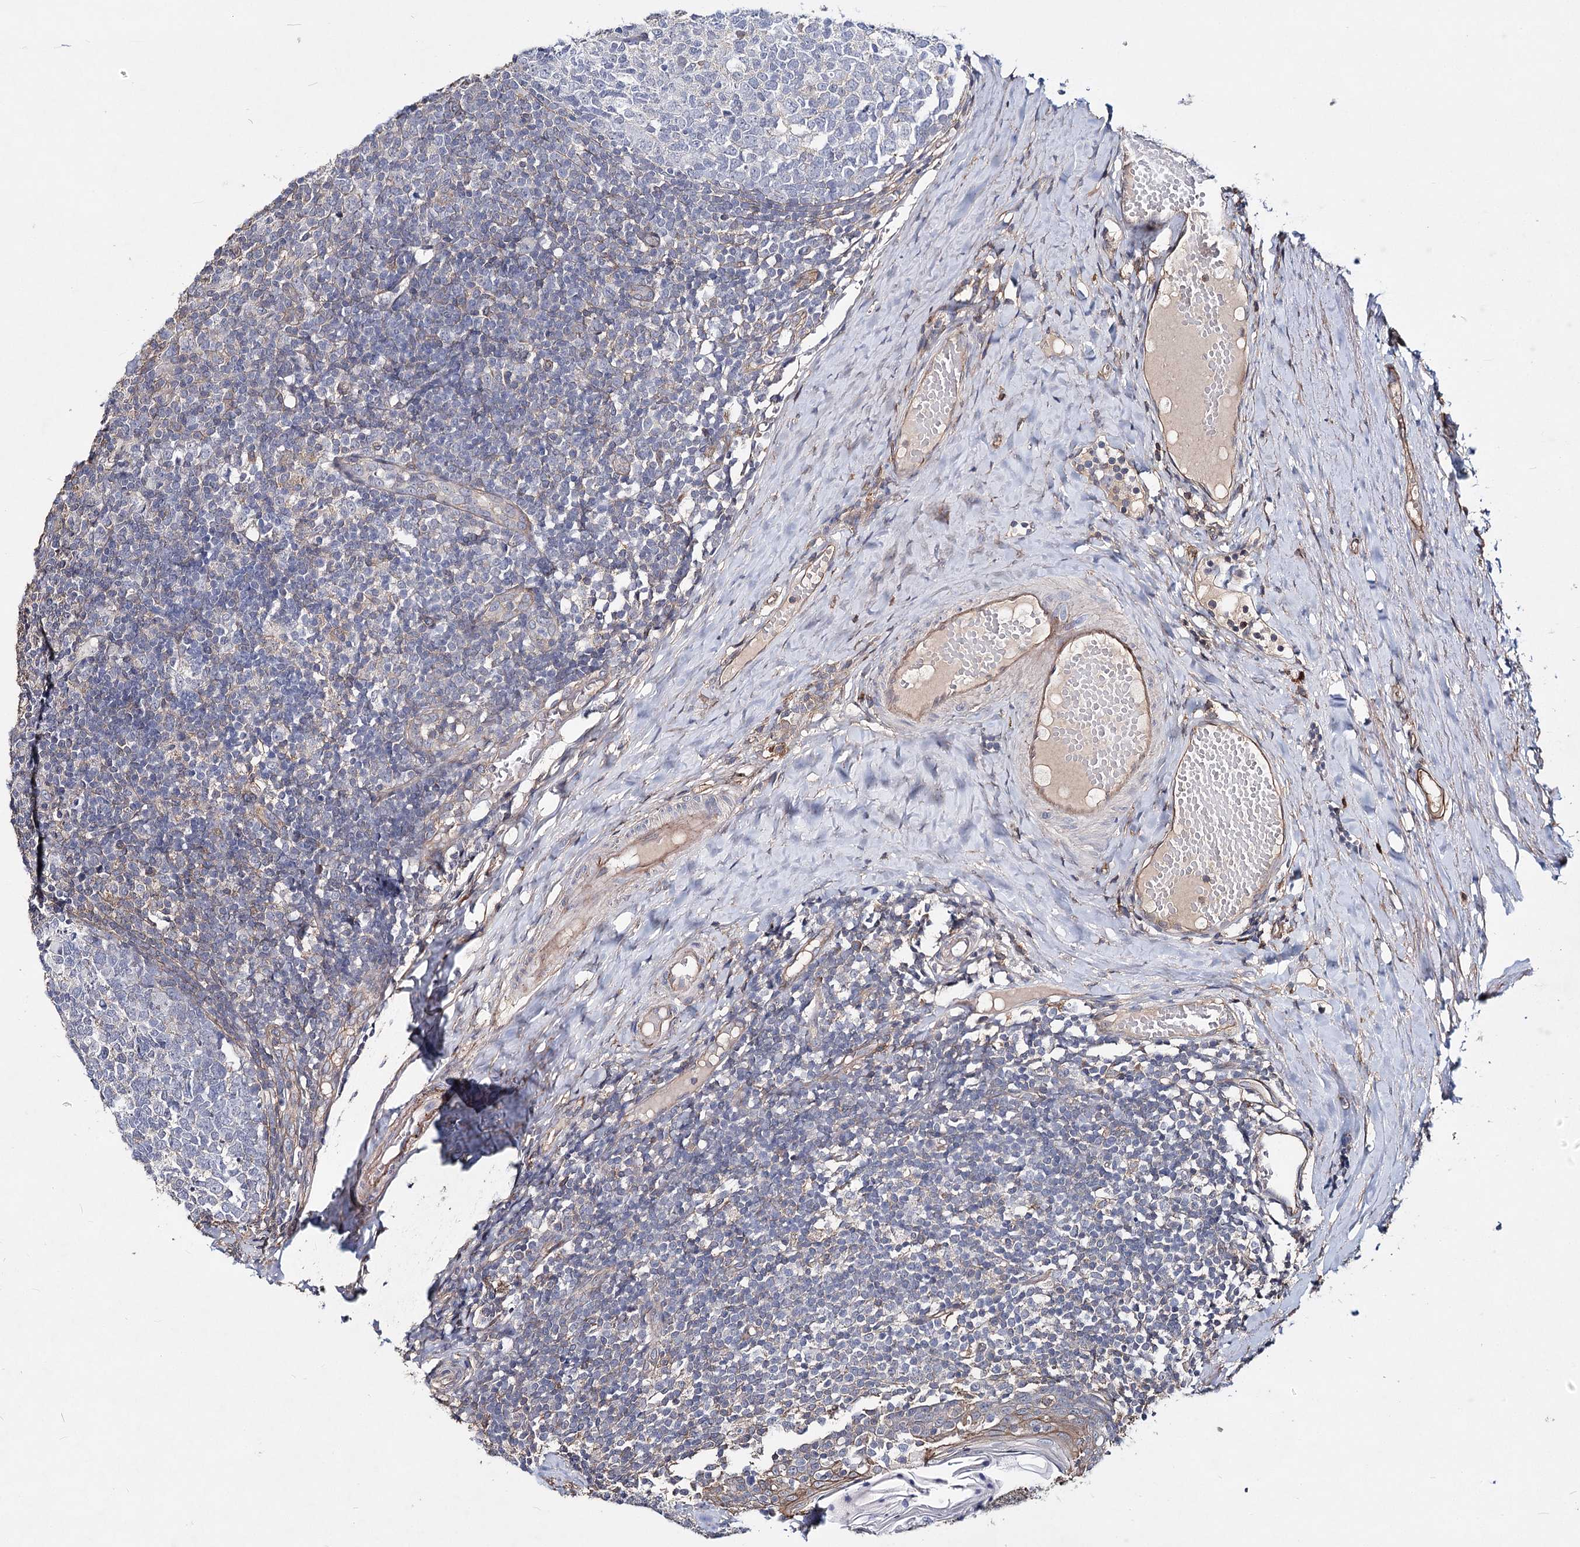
{"staining": {"intensity": "negative", "quantity": "none", "location": "none"}, "tissue": "tonsil", "cell_type": "Germinal center cells", "image_type": "normal", "snomed": [{"axis": "morphology", "description": "Normal tissue, NOS"}, {"axis": "topography", "description": "Tonsil"}], "caption": "The immunohistochemistry (IHC) photomicrograph has no significant expression in germinal center cells of tonsil. (DAB (3,3'-diaminobenzidine) immunohistochemistry (IHC), high magnification).", "gene": "TMEM218", "patient": {"sex": "female", "age": 19}}